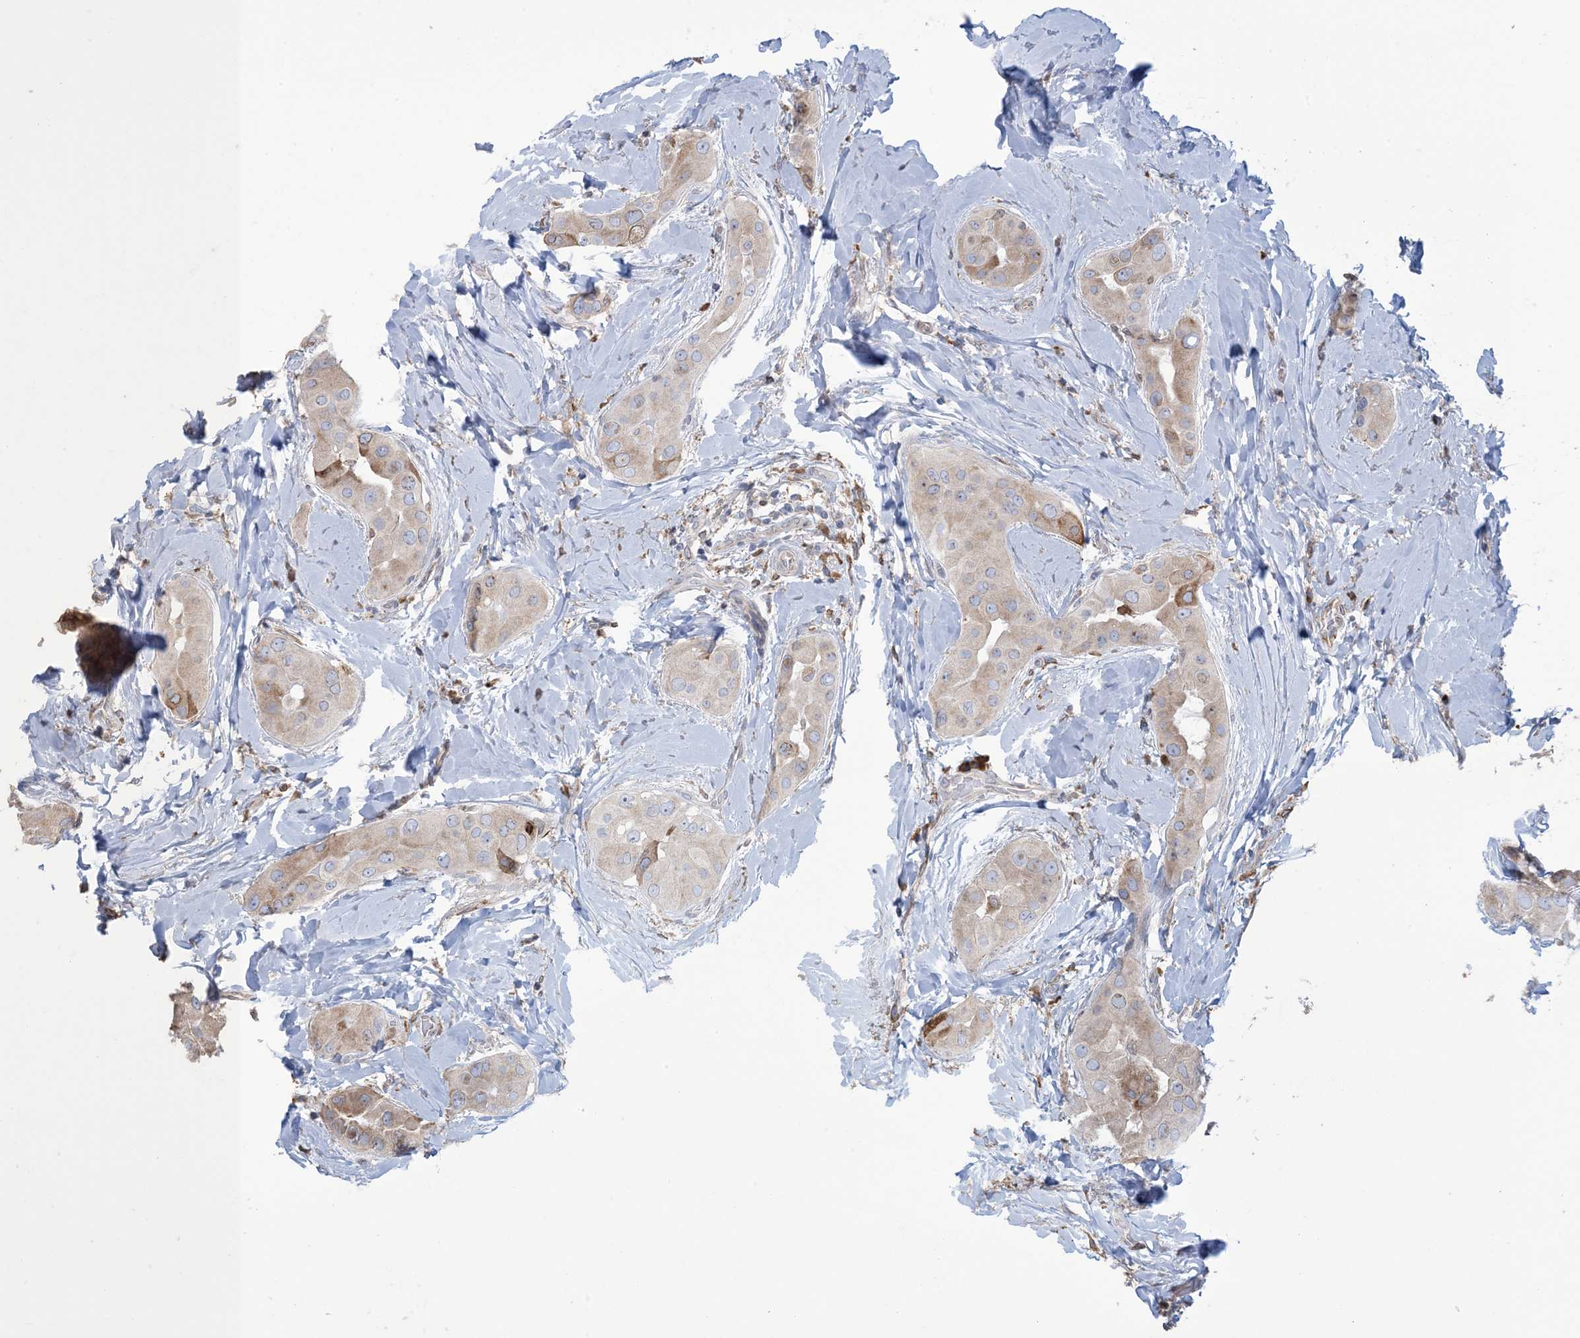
{"staining": {"intensity": "moderate", "quantity": ">75%", "location": "cytoplasmic/membranous"}, "tissue": "thyroid cancer", "cell_type": "Tumor cells", "image_type": "cancer", "snomed": [{"axis": "morphology", "description": "Papillary adenocarcinoma, NOS"}, {"axis": "topography", "description": "Thyroid gland"}], "caption": "Papillary adenocarcinoma (thyroid) stained with DAB IHC demonstrates medium levels of moderate cytoplasmic/membranous staining in about >75% of tumor cells.", "gene": "SHANK1", "patient": {"sex": "male", "age": 33}}